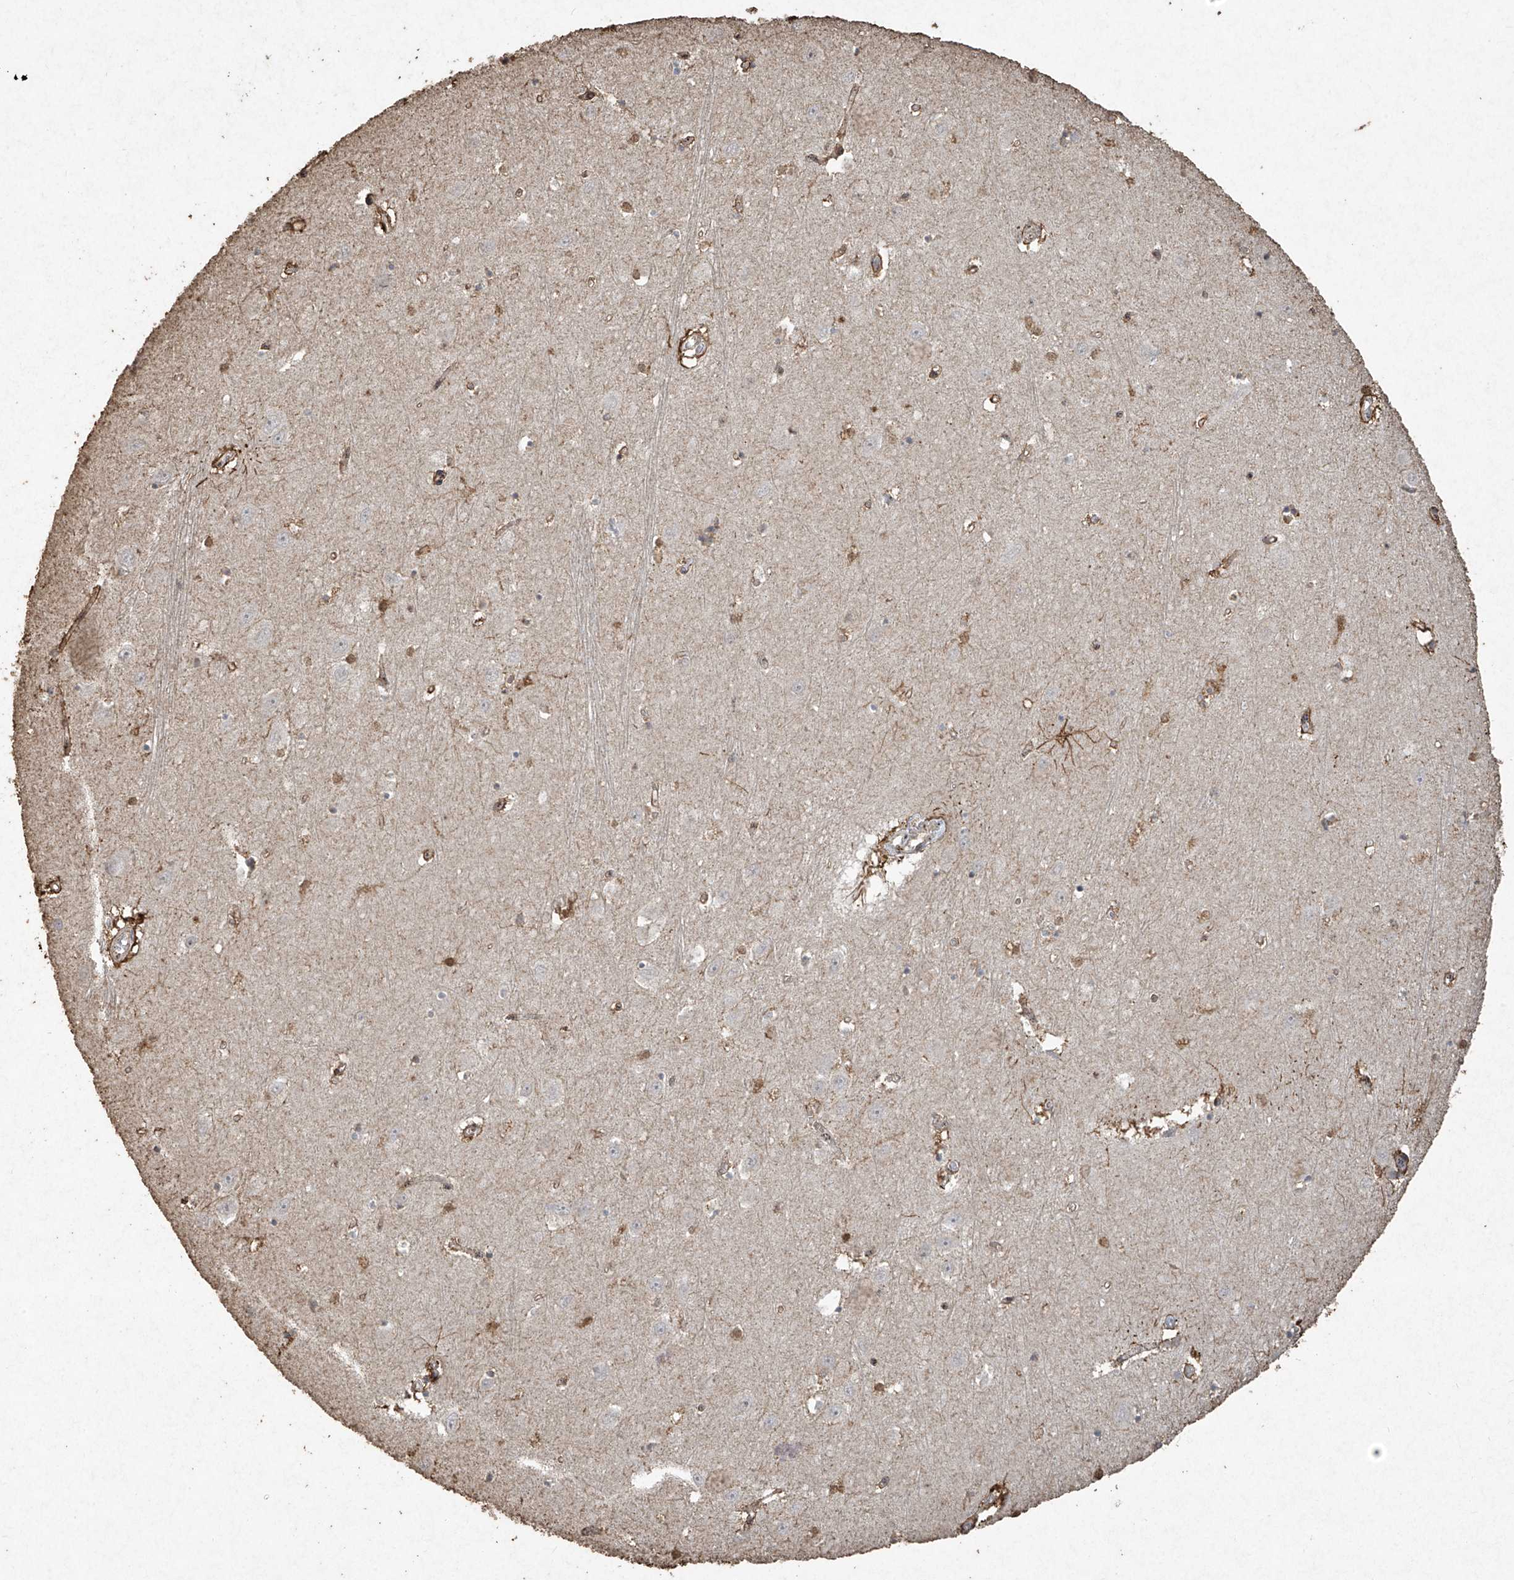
{"staining": {"intensity": "strong", "quantity": "<25%", "location": "cytoplasmic/membranous"}, "tissue": "hippocampus", "cell_type": "Glial cells", "image_type": "normal", "snomed": [{"axis": "morphology", "description": "Normal tissue, NOS"}, {"axis": "topography", "description": "Hippocampus"}], "caption": "A brown stain shows strong cytoplasmic/membranous positivity of a protein in glial cells of normal hippocampus. The staining was performed using DAB (3,3'-diaminobenzidine), with brown indicating positive protein expression. Nuclei are stained blue with hematoxylin.", "gene": "ERBB3", "patient": {"sex": "female", "age": 64}}